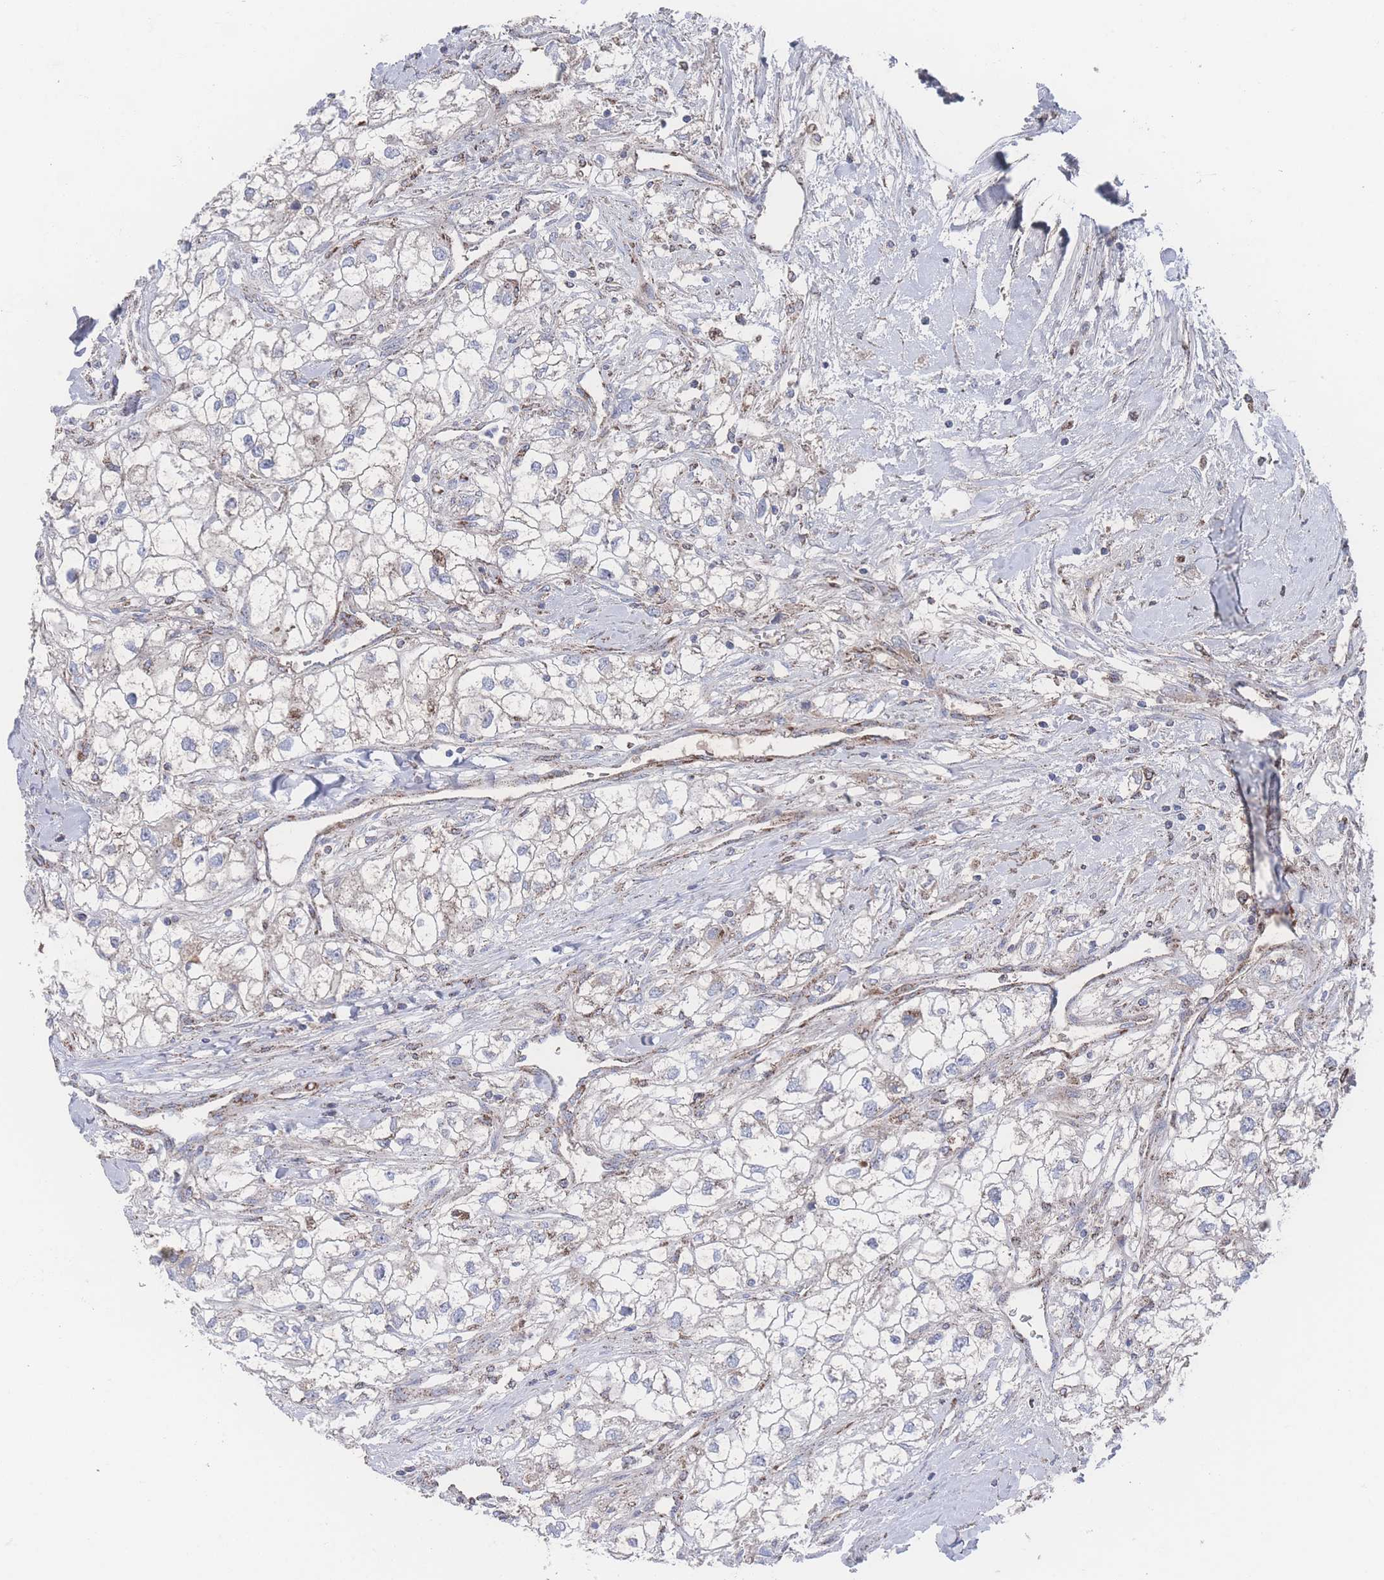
{"staining": {"intensity": "negative", "quantity": "none", "location": "none"}, "tissue": "renal cancer", "cell_type": "Tumor cells", "image_type": "cancer", "snomed": [{"axis": "morphology", "description": "Adenocarcinoma, NOS"}, {"axis": "topography", "description": "Kidney"}], "caption": "This micrograph is of adenocarcinoma (renal) stained with immunohistochemistry (IHC) to label a protein in brown with the nuclei are counter-stained blue. There is no staining in tumor cells. (Brightfield microscopy of DAB (3,3'-diaminobenzidine) IHC at high magnification).", "gene": "PEX14", "patient": {"sex": "male", "age": 59}}